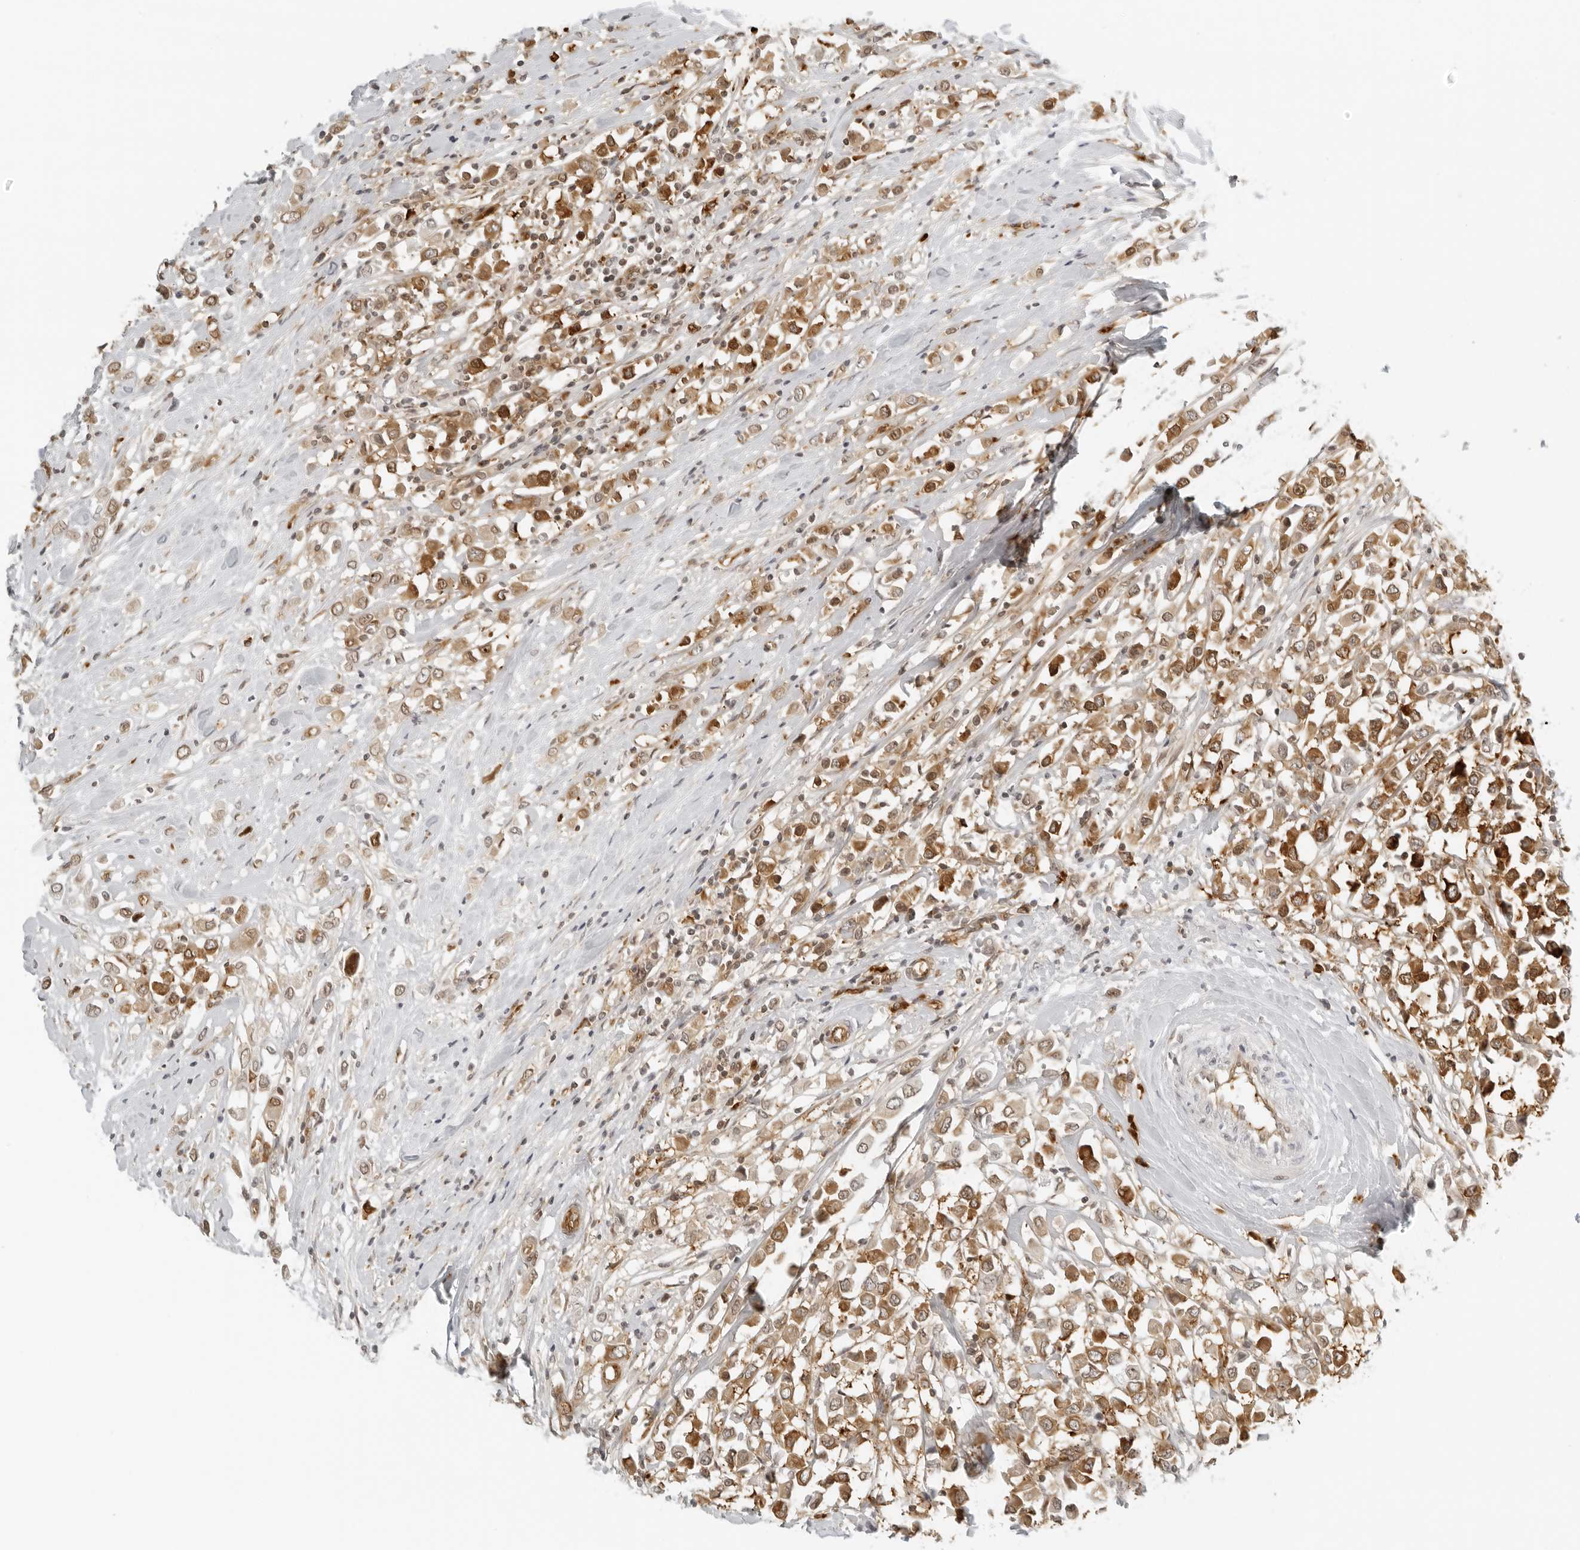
{"staining": {"intensity": "moderate", "quantity": ">75%", "location": "cytoplasmic/membranous"}, "tissue": "breast cancer", "cell_type": "Tumor cells", "image_type": "cancer", "snomed": [{"axis": "morphology", "description": "Duct carcinoma"}, {"axis": "topography", "description": "Breast"}], "caption": "Immunohistochemistry histopathology image of neoplastic tissue: breast cancer (infiltrating ductal carcinoma) stained using IHC reveals medium levels of moderate protein expression localized specifically in the cytoplasmic/membranous of tumor cells, appearing as a cytoplasmic/membranous brown color.", "gene": "EIF4G1", "patient": {"sex": "female", "age": 61}}